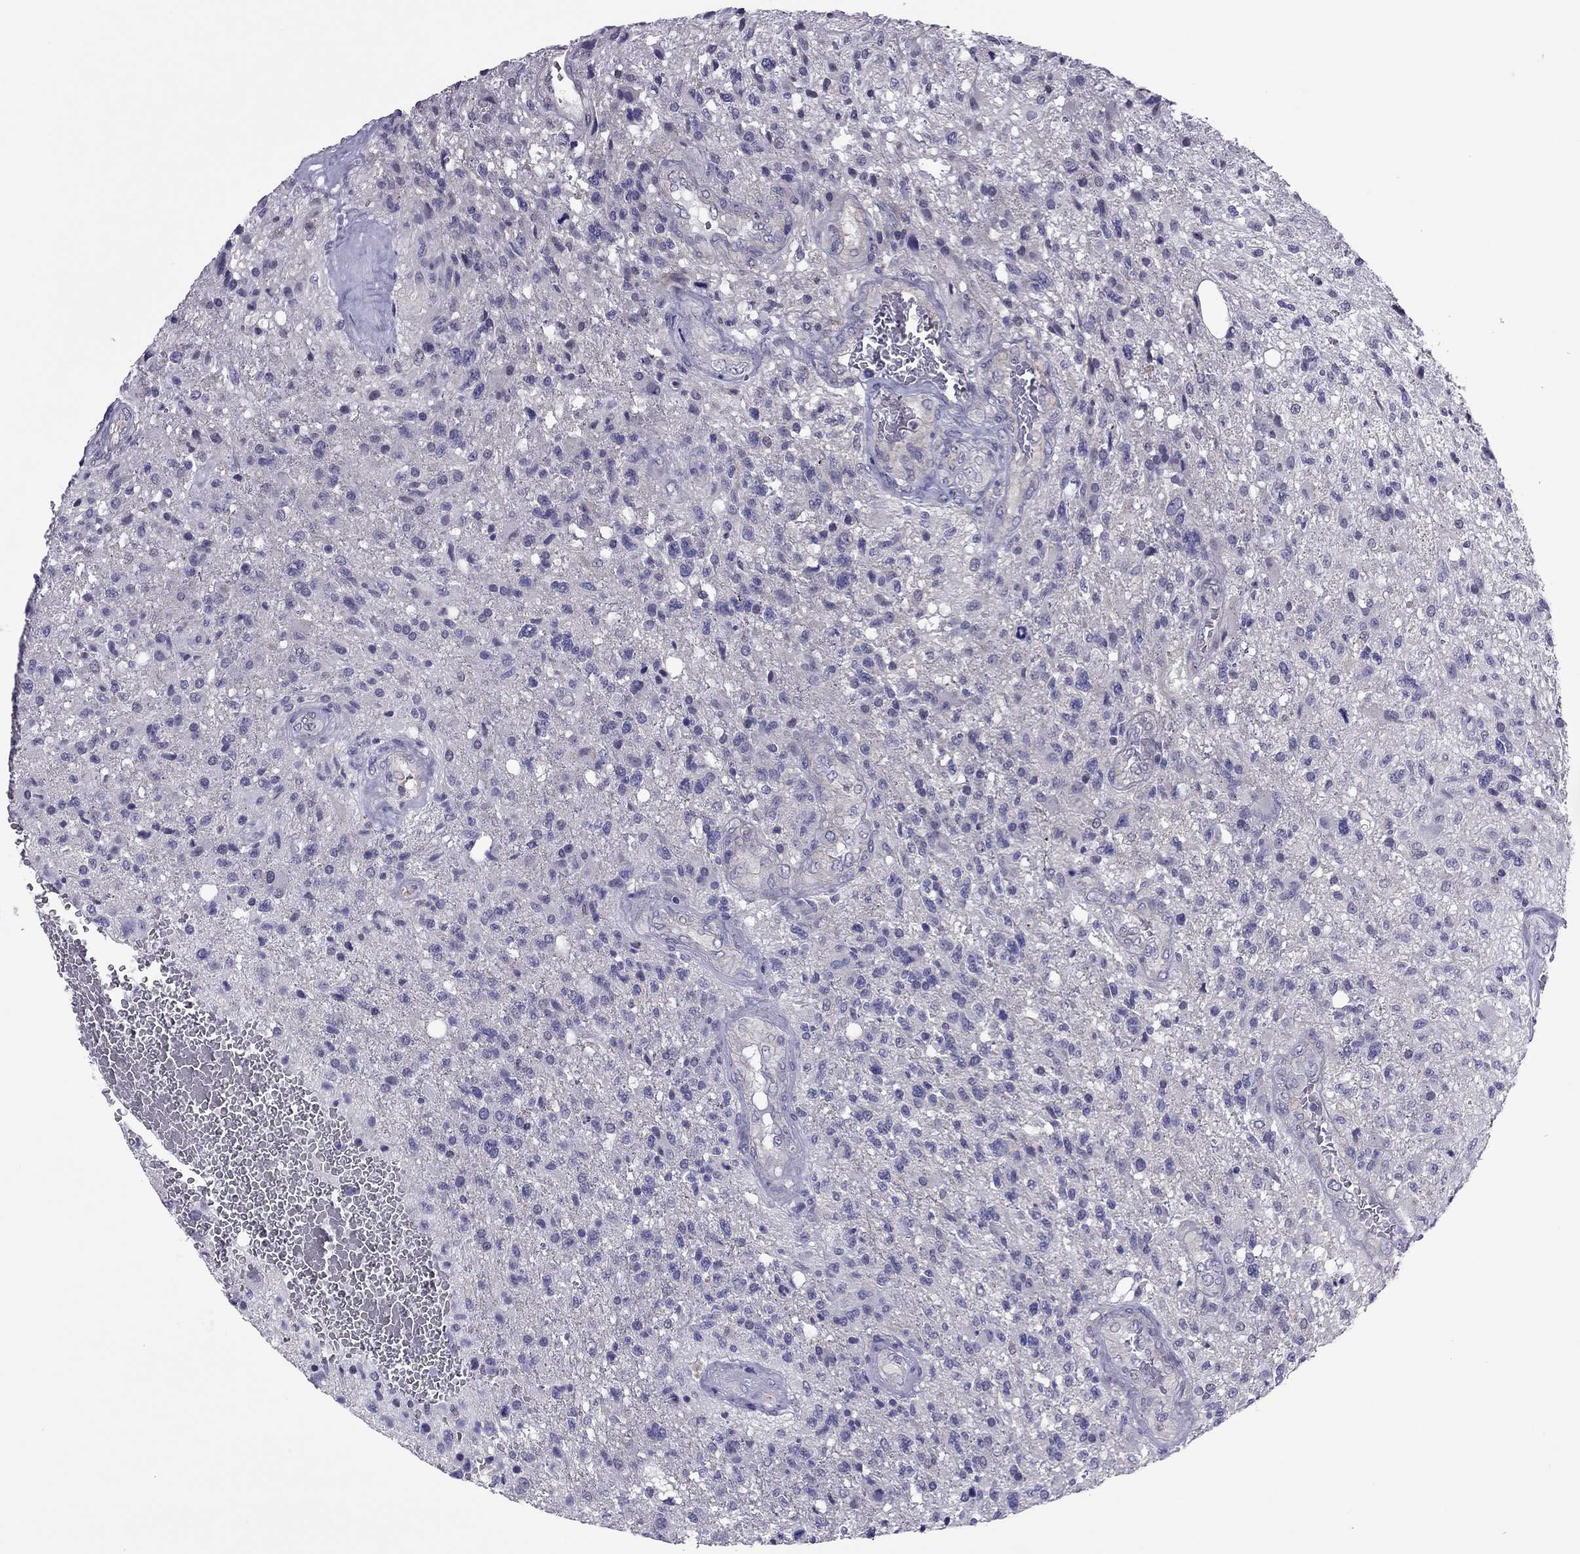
{"staining": {"intensity": "negative", "quantity": "none", "location": "none"}, "tissue": "glioma", "cell_type": "Tumor cells", "image_type": "cancer", "snomed": [{"axis": "morphology", "description": "Glioma, malignant, High grade"}, {"axis": "topography", "description": "Brain"}], "caption": "High magnification brightfield microscopy of malignant glioma (high-grade) stained with DAB (3,3'-diaminobenzidine) (brown) and counterstained with hematoxylin (blue): tumor cells show no significant expression. Nuclei are stained in blue.", "gene": "SLC16A8", "patient": {"sex": "male", "age": 56}}